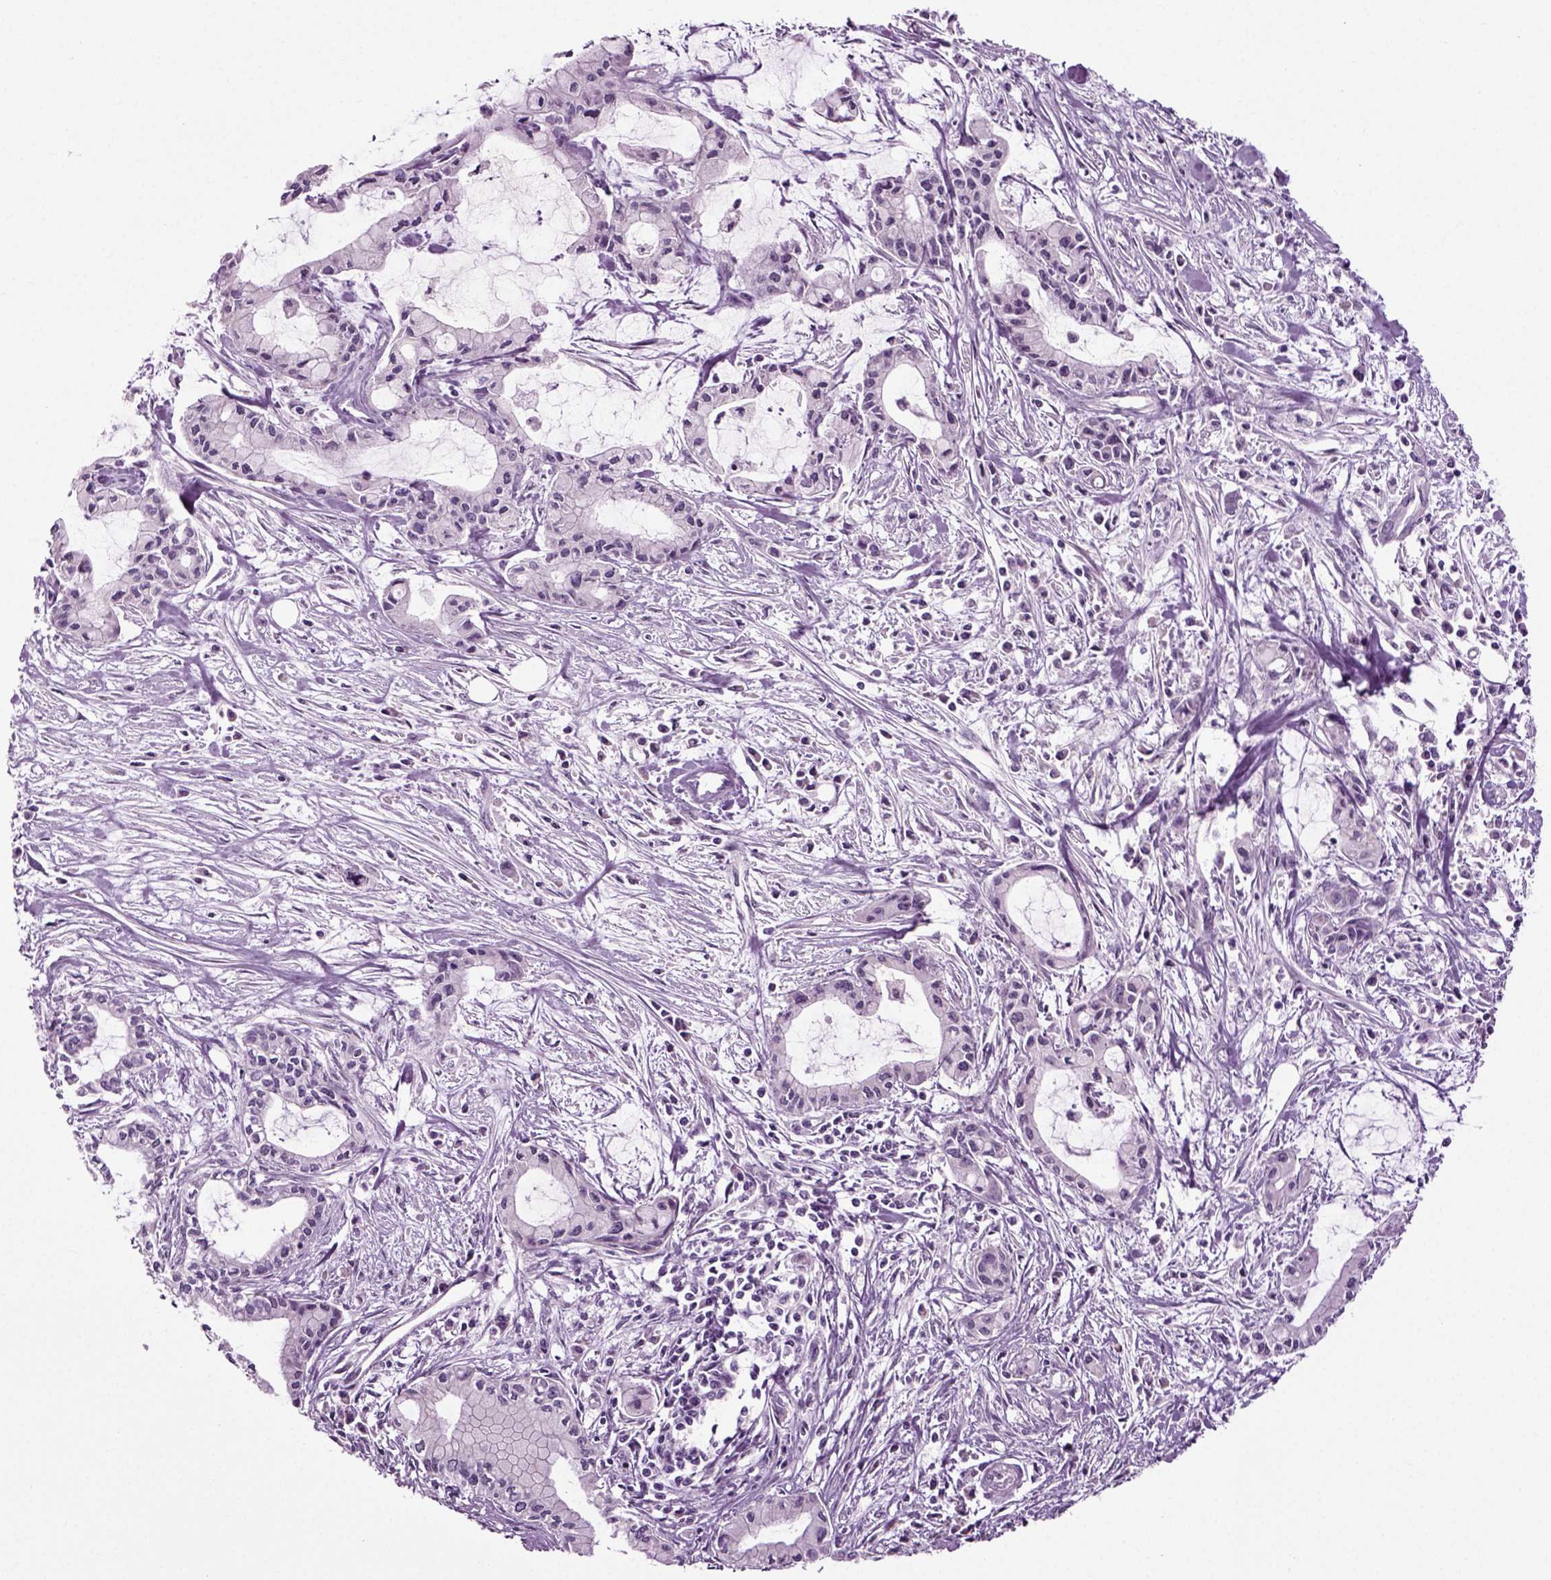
{"staining": {"intensity": "negative", "quantity": "none", "location": "none"}, "tissue": "pancreatic cancer", "cell_type": "Tumor cells", "image_type": "cancer", "snomed": [{"axis": "morphology", "description": "Adenocarcinoma, NOS"}, {"axis": "topography", "description": "Pancreas"}], "caption": "The image exhibits no significant positivity in tumor cells of adenocarcinoma (pancreatic).", "gene": "SPATA17", "patient": {"sex": "male", "age": 48}}